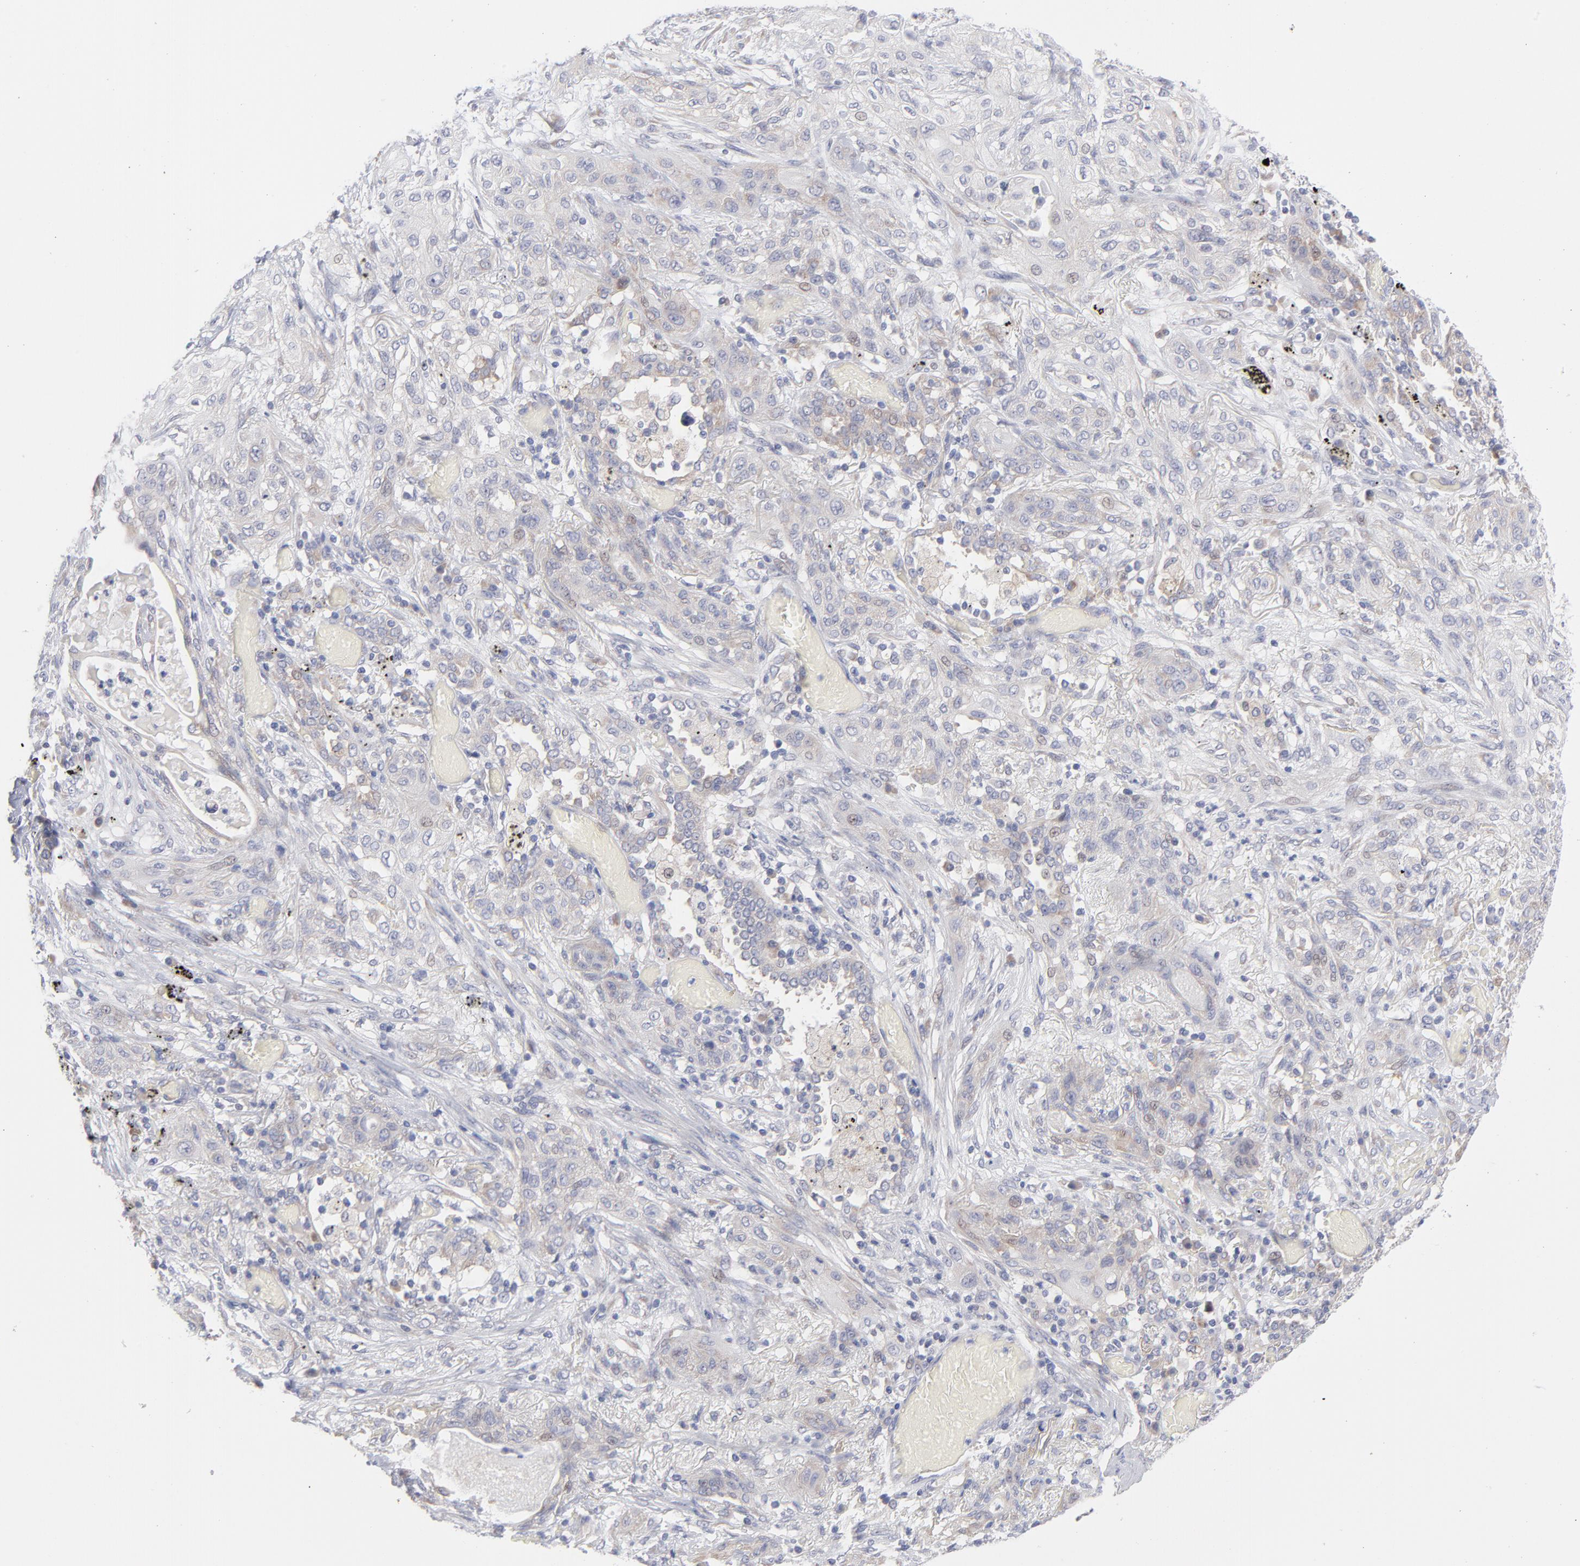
{"staining": {"intensity": "negative", "quantity": "none", "location": "none"}, "tissue": "lung cancer", "cell_type": "Tumor cells", "image_type": "cancer", "snomed": [{"axis": "morphology", "description": "Squamous cell carcinoma, NOS"}, {"axis": "topography", "description": "Lung"}], "caption": "Tumor cells are negative for brown protein staining in lung cancer (squamous cell carcinoma).", "gene": "RPS24", "patient": {"sex": "female", "age": 47}}